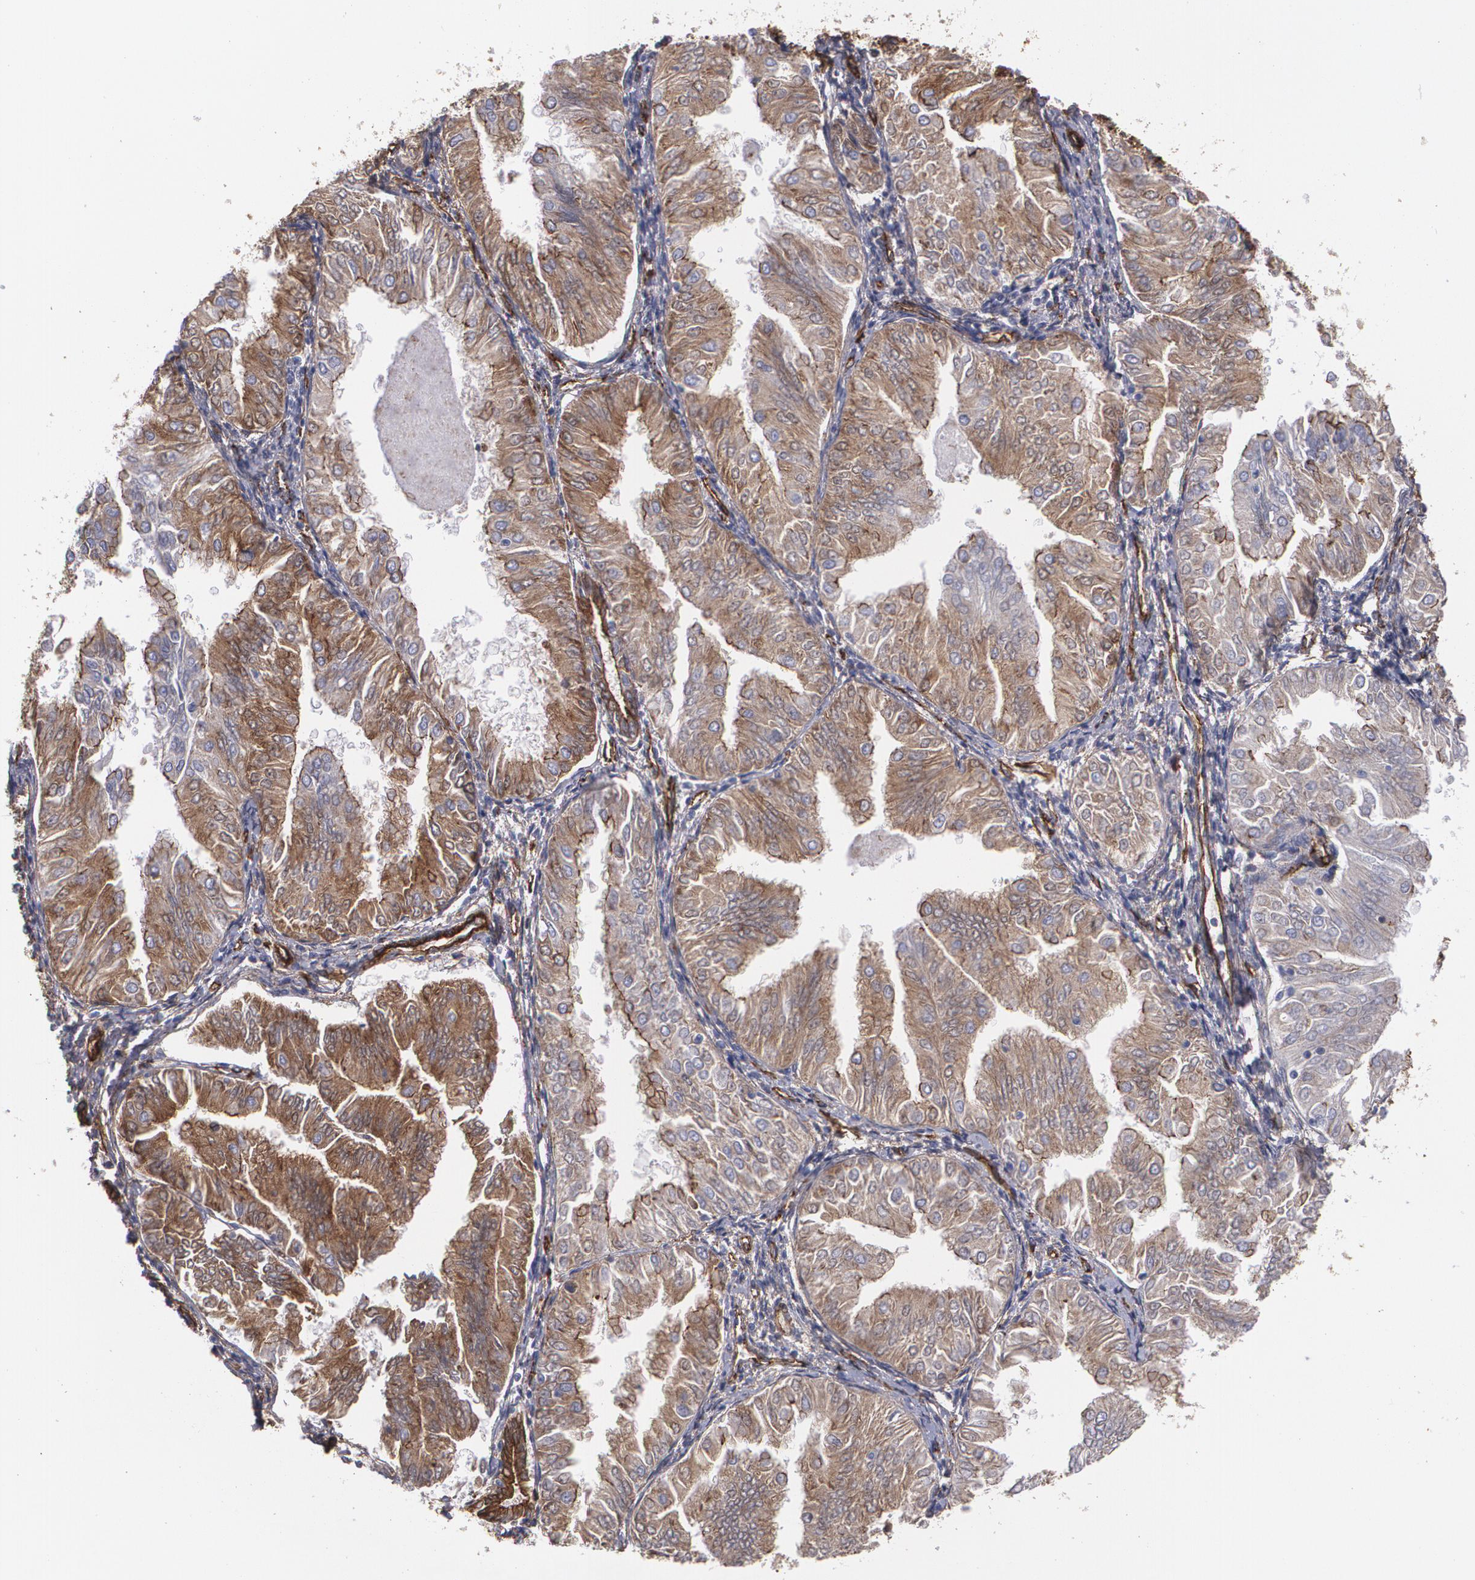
{"staining": {"intensity": "moderate", "quantity": ">75%", "location": "cytoplasmic/membranous"}, "tissue": "endometrial cancer", "cell_type": "Tumor cells", "image_type": "cancer", "snomed": [{"axis": "morphology", "description": "Adenocarcinoma, NOS"}, {"axis": "topography", "description": "Endometrium"}], "caption": "This is an image of immunohistochemistry (IHC) staining of endometrial cancer, which shows moderate staining in the cytoplasmic/membranous of tumor cells.", "gene": "TJP1", "patient": {"sex": "female", "age": 53}}